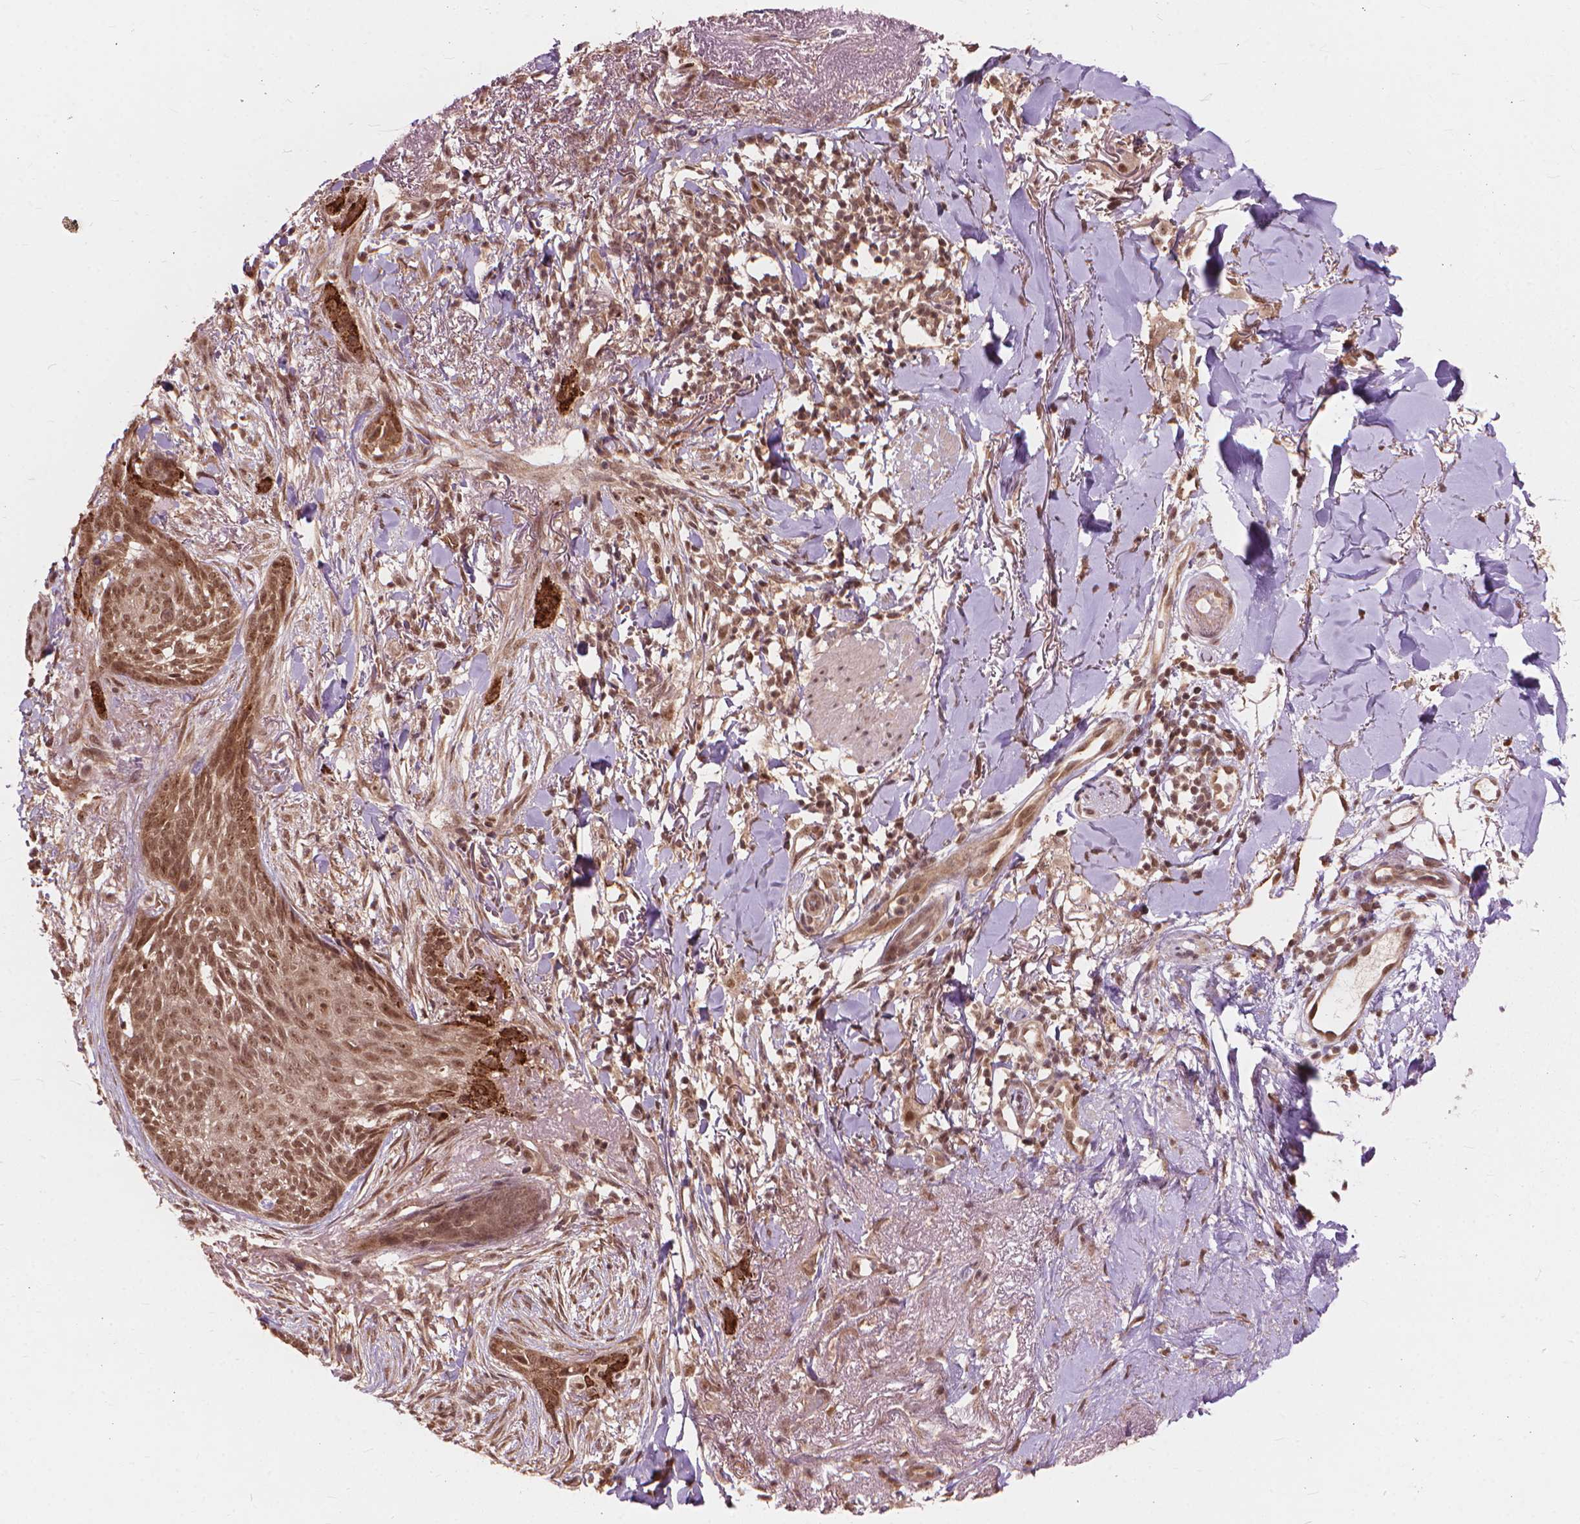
{"staining": {"intensity": "moderate", "quantity": ">75%", "location": "nuclear"}, "tissue": "skin cancer", "cell_type": "Tumor cells", "image_type": "cancer", "snomed": [{"axis": "morphology", "description": "Normal tissue, NOS"}, {"axis": "morphology", "description": "Basal cell carcinoma"}, {"axis": "topography", "description": "Skin"}], "caption": "Tumor cells demonstrate medium levels of moderate nuclear positivity in approximately >75% of cells in skin basal cell carcinoma.", "gene": "SSU72", "patient": {"sex": "male", "age": 84}}